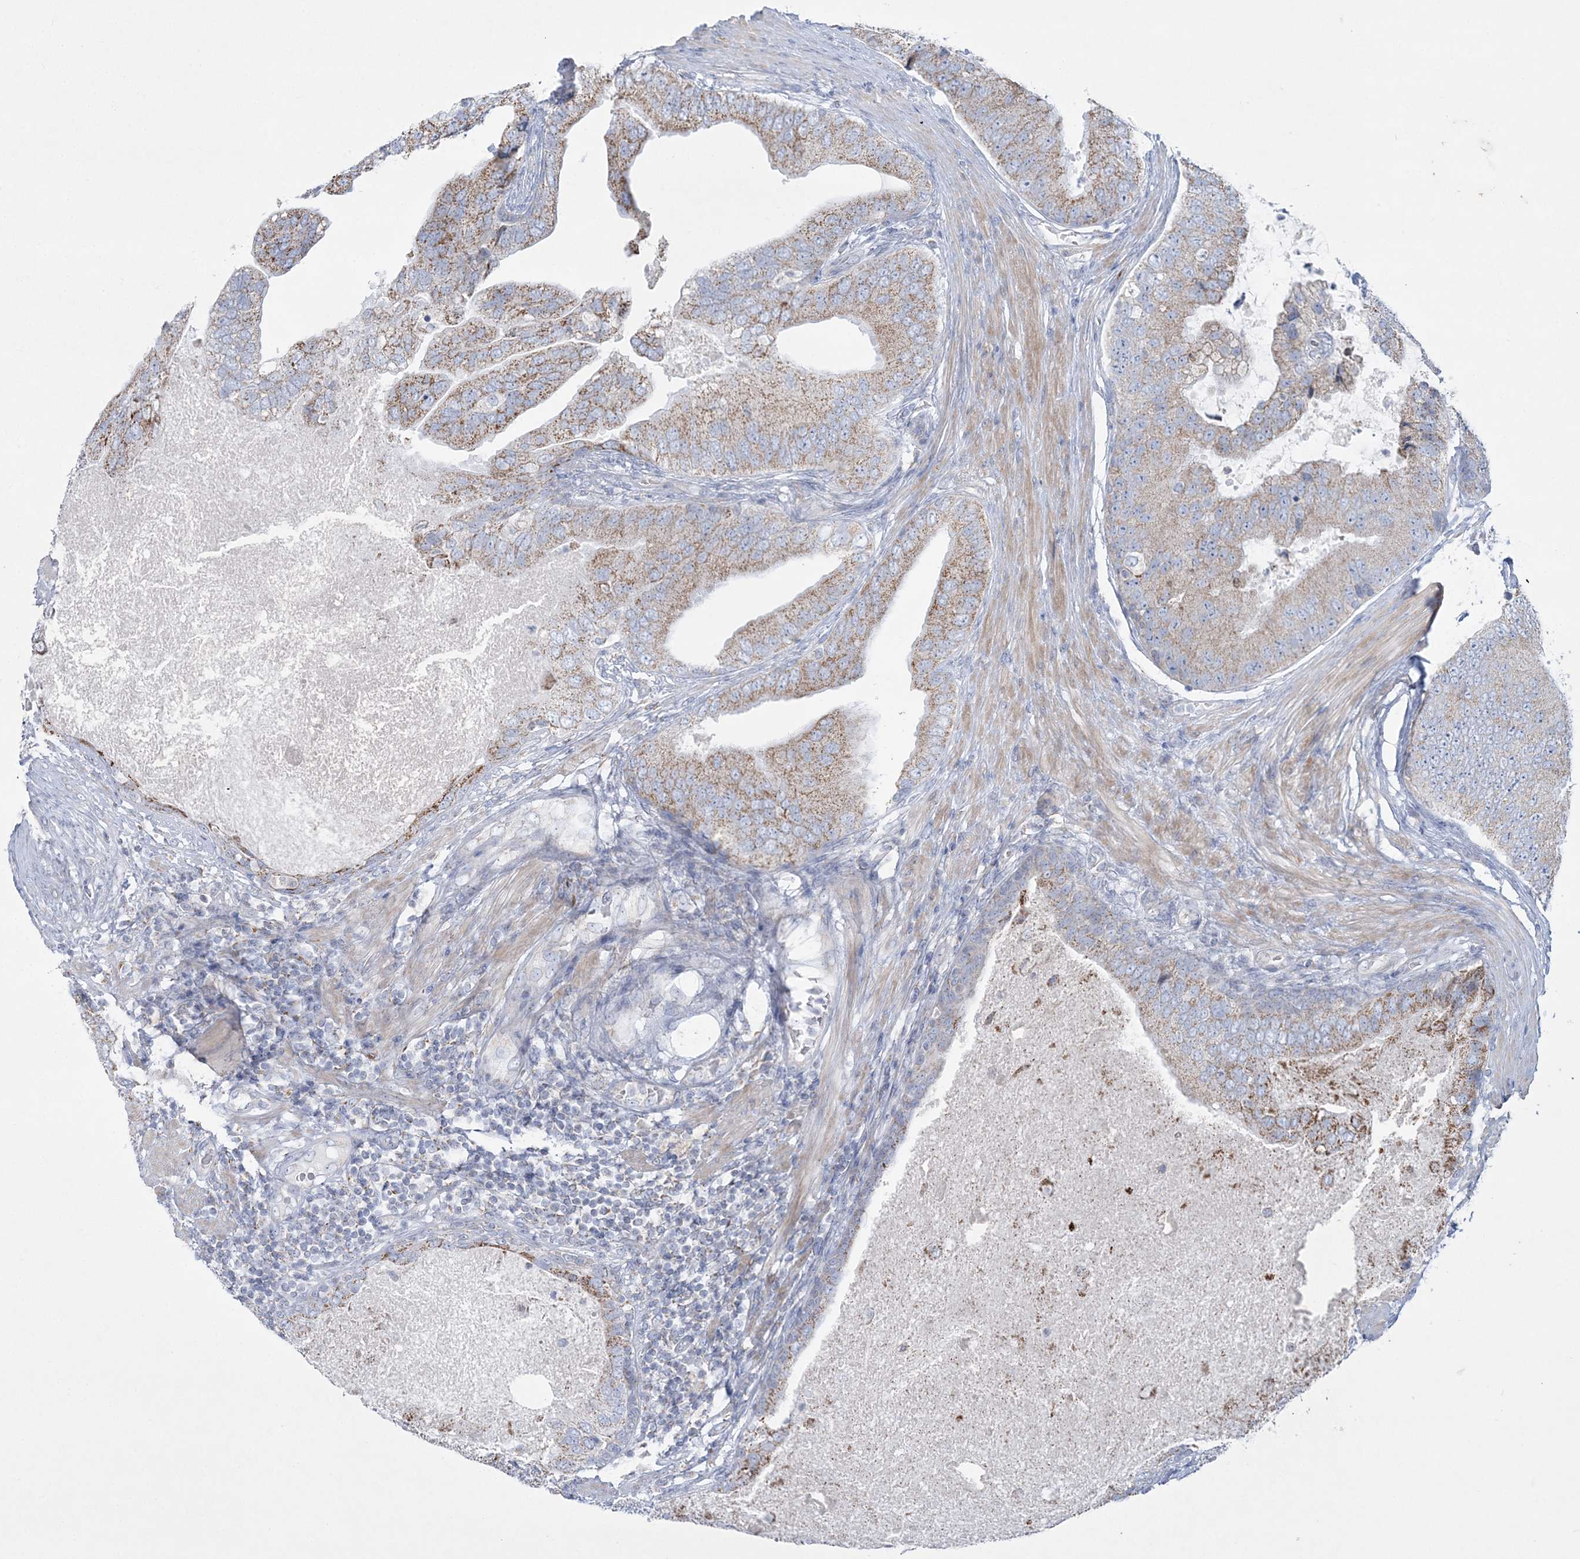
{"staining": {"intensity": "weak", "quantity": ">75%", "location": "cytoplasmic/membranous"}, "tissue": "prostate cancer", "cell_type": "Tumor cells", "image_type": "cancer", "snomed": [{"axis": "morphology", "description": "Adenocarcinoma, High grade"}, {"axis": "topography", "description": "Prostate"}], "caption": "Protein staining displays weak cytoplasmic/membranous staining in about >75% of tumor cells in prostate cancer.", "gene": "TBC1D7", "patient": {"sex": "male", "age": 70}}